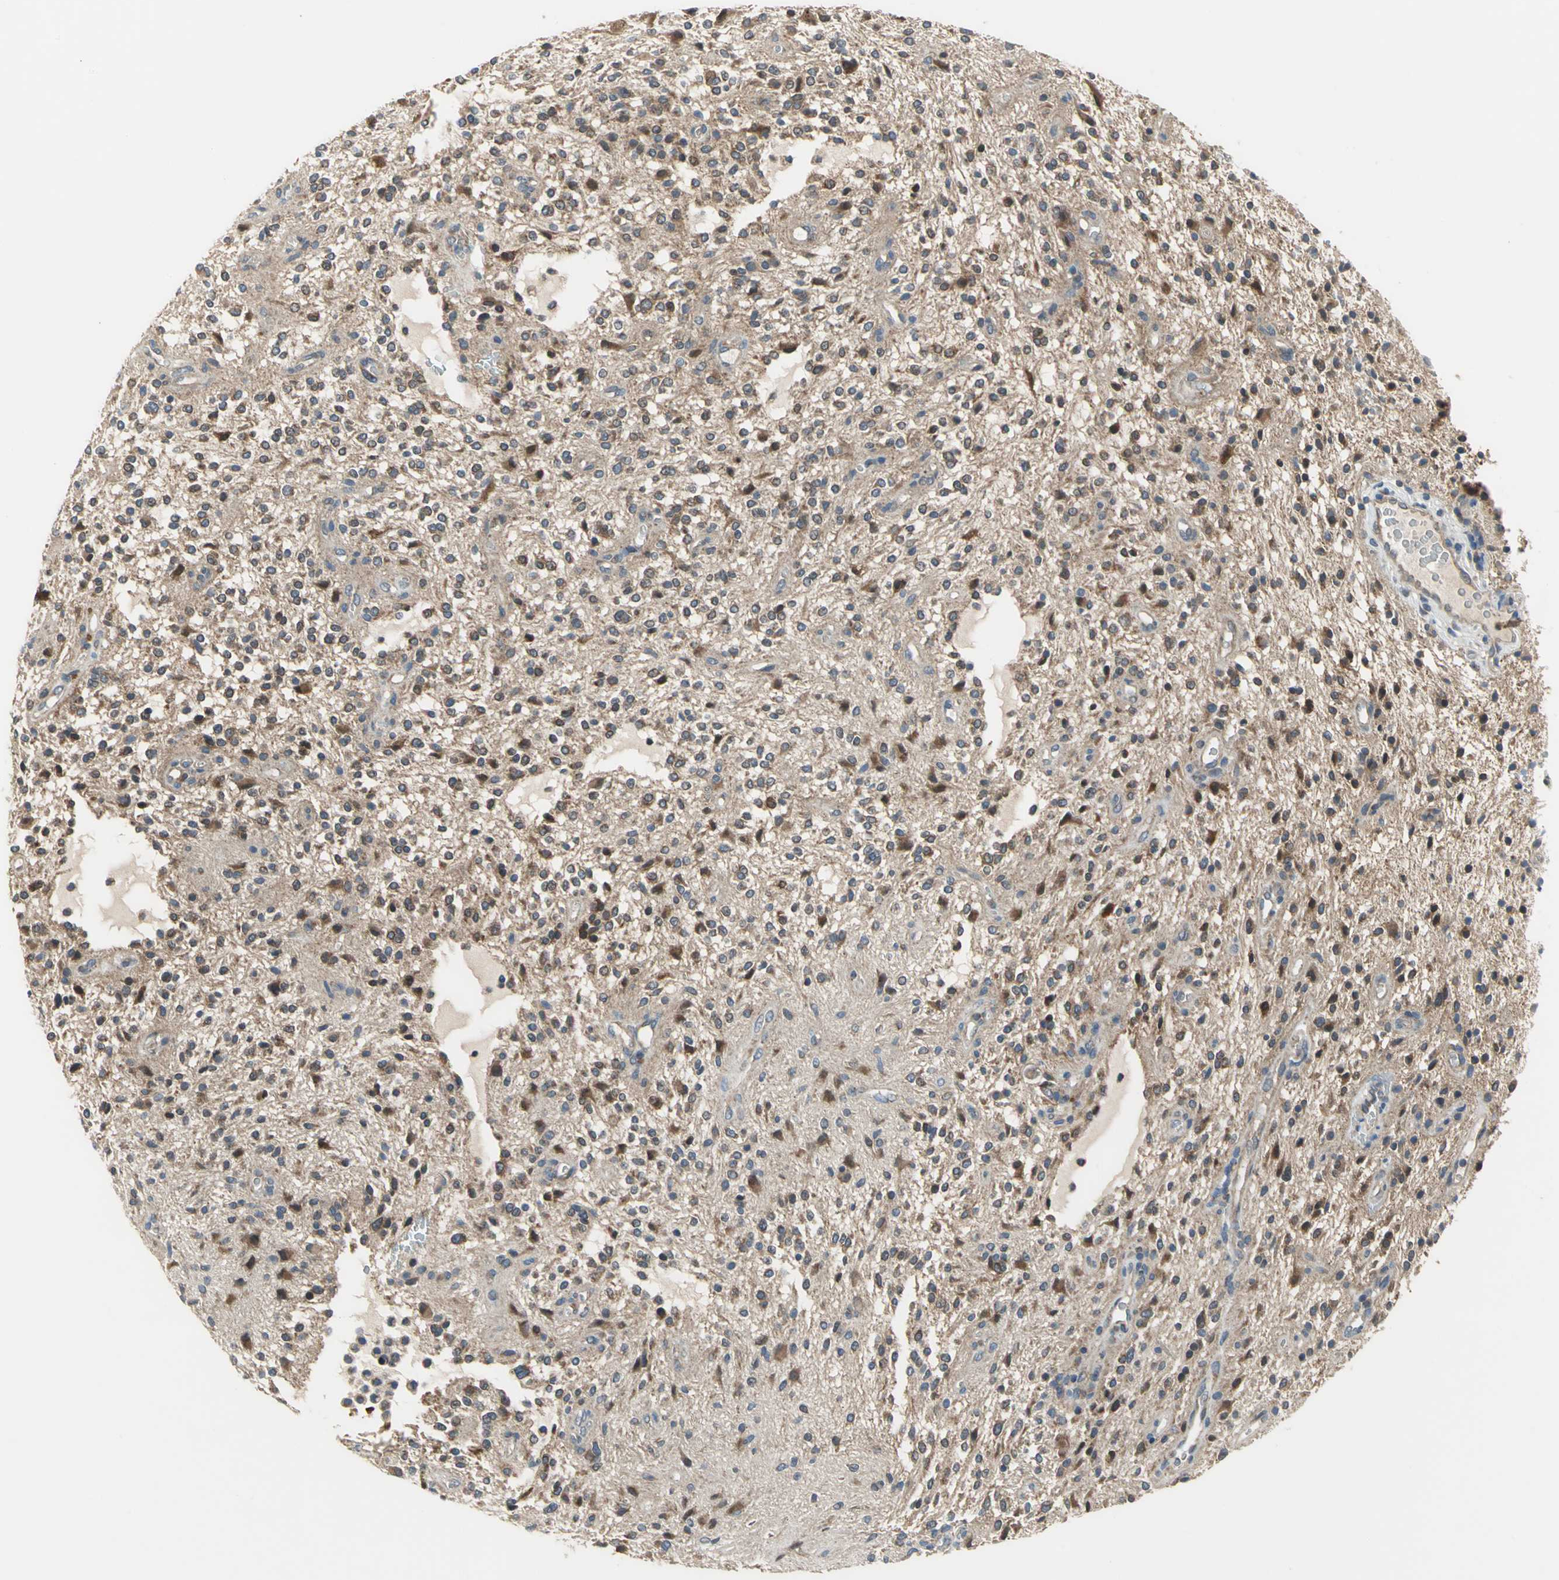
{"staining": {"intensity": "moderate", "quantity": ">75%", "location": "cytoplasmic/membranous,nuclear"}, "tissue": "glioma", "cell_type": "Tumor cells", "image_type": "cancer", "snomed": [{"axis": "morphology", "description": "Glioma, malignant, NOS"}, {"axis": "topography", "description": "Cerebellum"}], "caption": "Glioma stained with a protein marker shows moderate staining in tumor cells.", "gene": "TRAK1", "patient": {"sex": "female", "age": 10}}